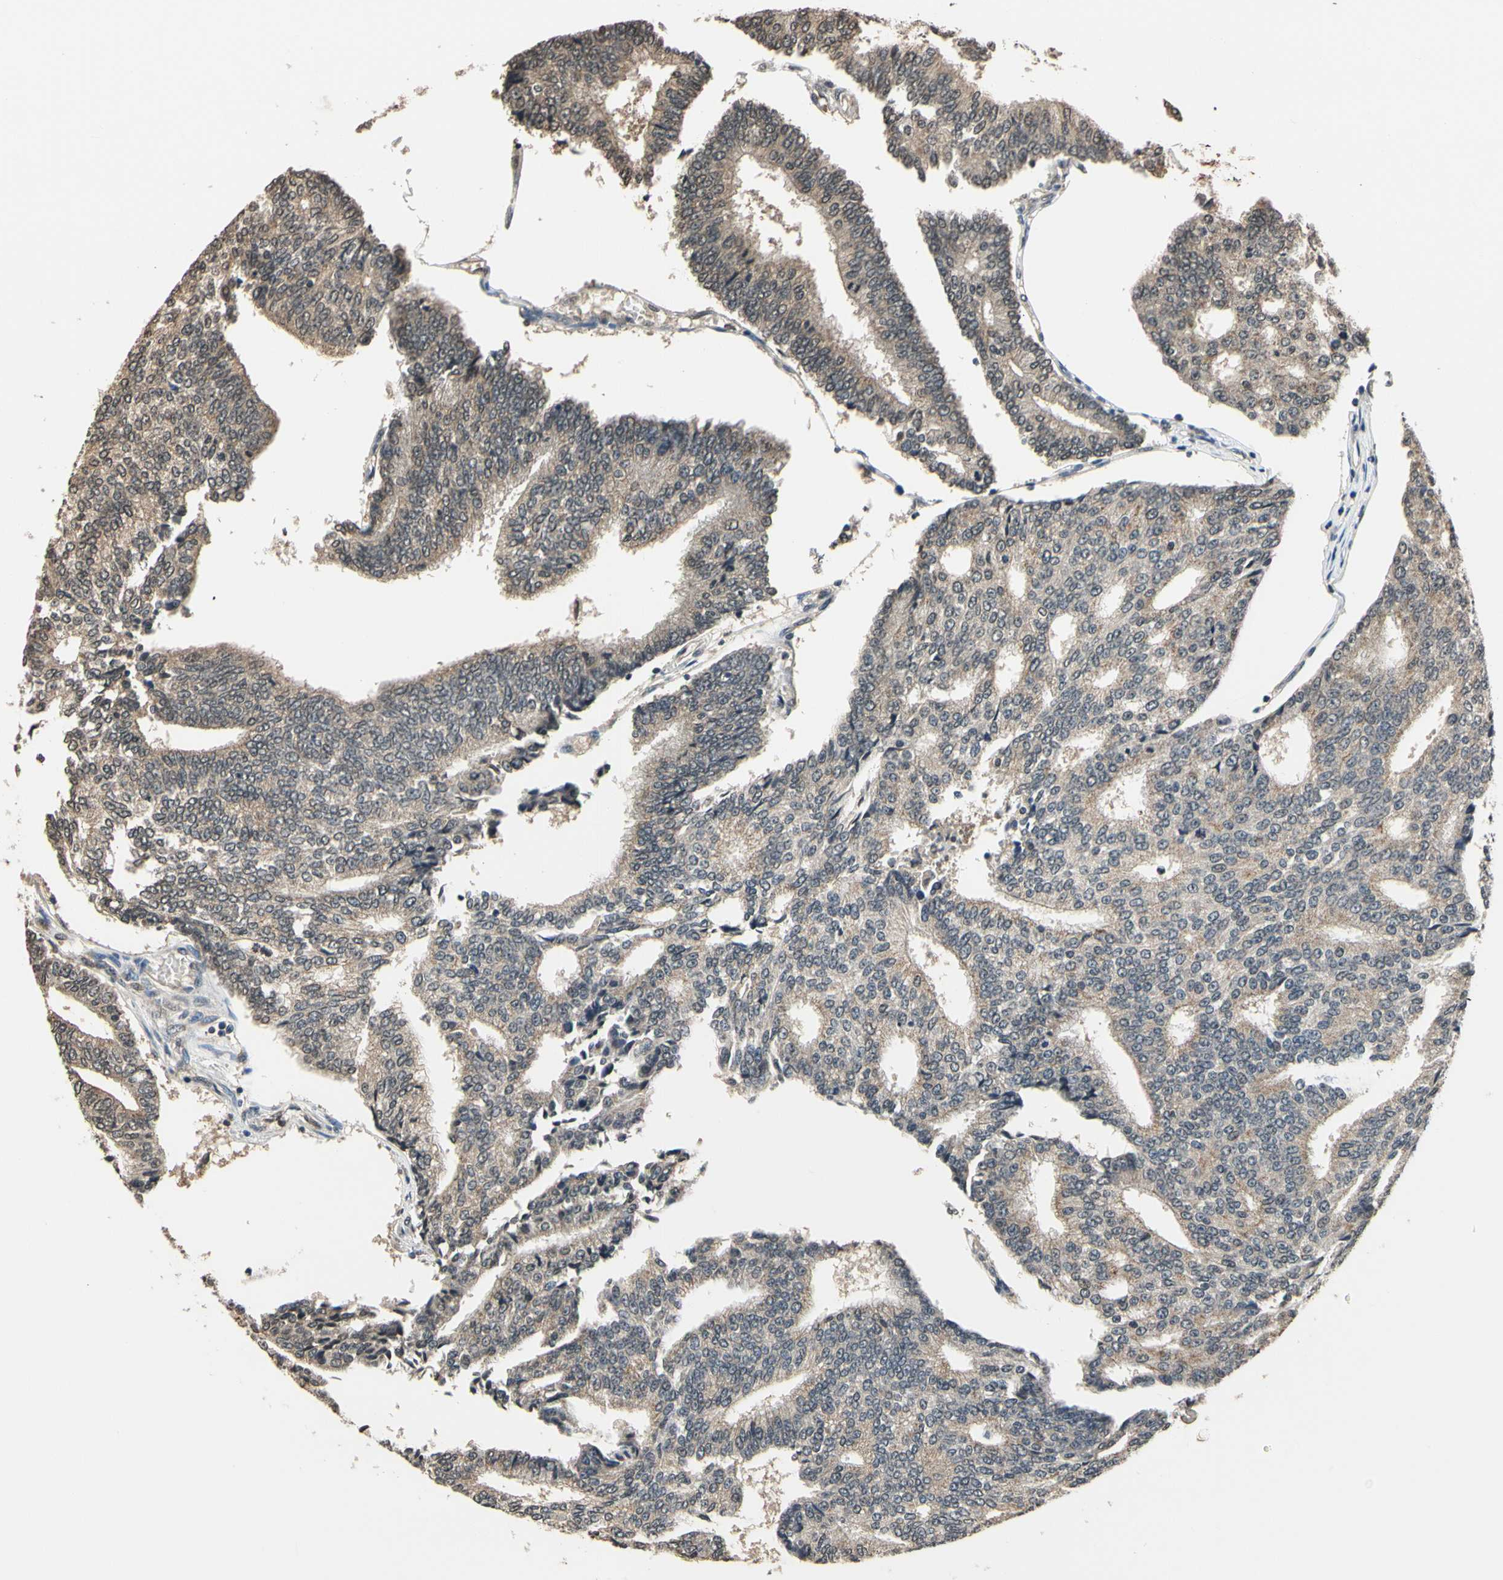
{"staining": {"intensity": "moderate", "quantity": ">75%", "location": "cytoplasmic/membranous"}, "tissue": "prostate cancer", "cell_type": "Tumor cells", "image_type": "cancer", "snomed": [{"axis": "morphology", "description": "Adenocarcinoma, High grade"}, {"axis": "topography", "description": "Prostate"}], "caption": "High-grade adenocarcinoma (prostate) stained with a brown dye displays moderate cytoplasmic/membranous positive expression in approximately >75% of tumor cells.", "gene": "GCLC", "patient": {"sex": "male", "age": 55}}